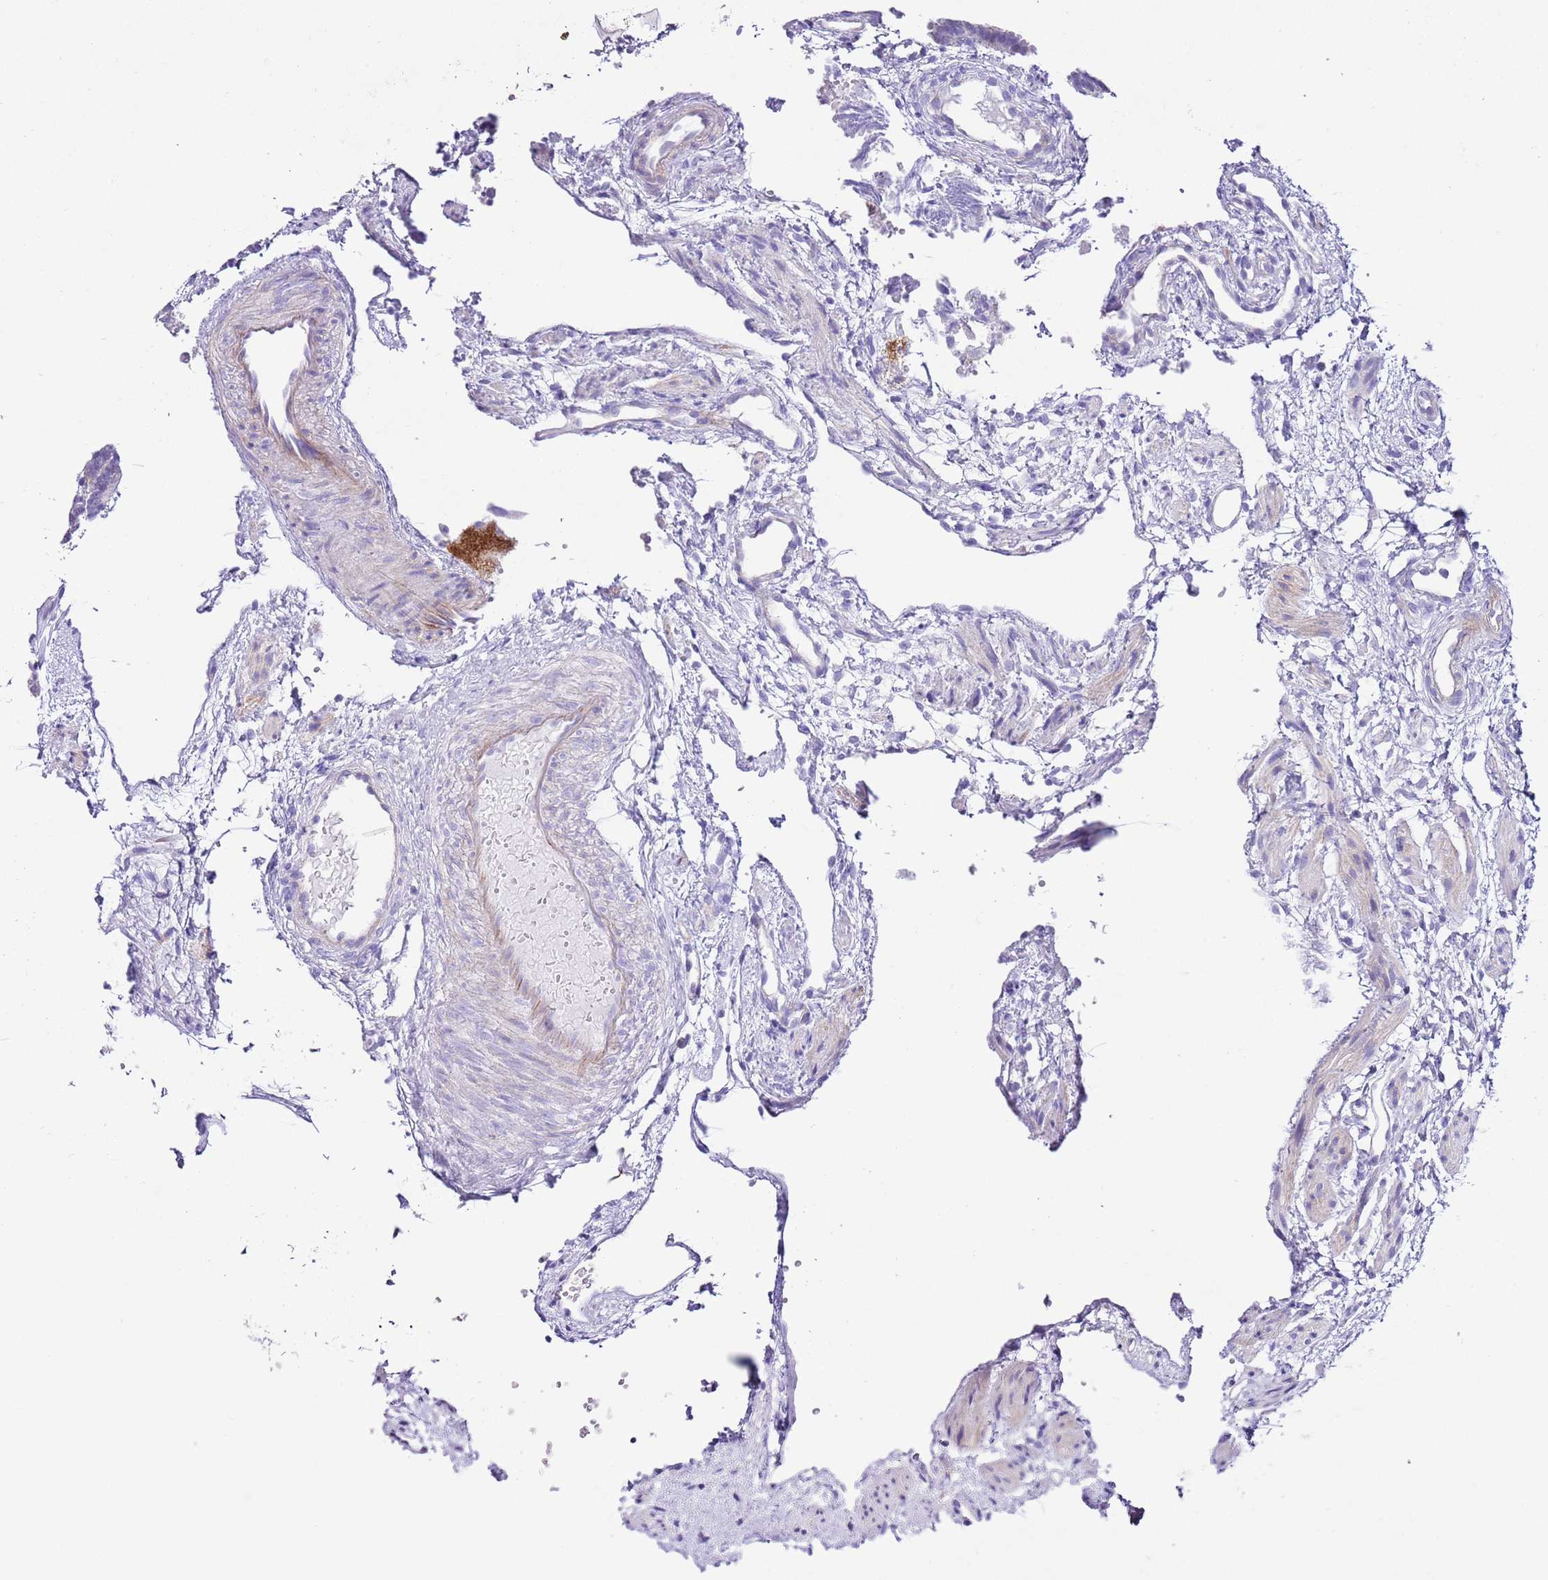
{"staining": {"intensity": "weak", "quantity": "<25%", "location": "cytoplasmic/membranous,nuclear"}, "tissue": "fallopian tube", "cell_type": "Glandular cells", "image_type": "normal", "snomed": [{"axis": "morphology", "description": "Normal tissue, NOS"}, {"axis": "topography", "description": "Fallopian tube"}], "caption": "There is no significant expression in glandular cells of fallopian tube. (Brightfield microscopy of DAB (3,3'-diaminobenzidine) immunohistochemistry at high magnification).", "gene": "ALDH3A1", "patient": {"sex": "female", "age": 37}}